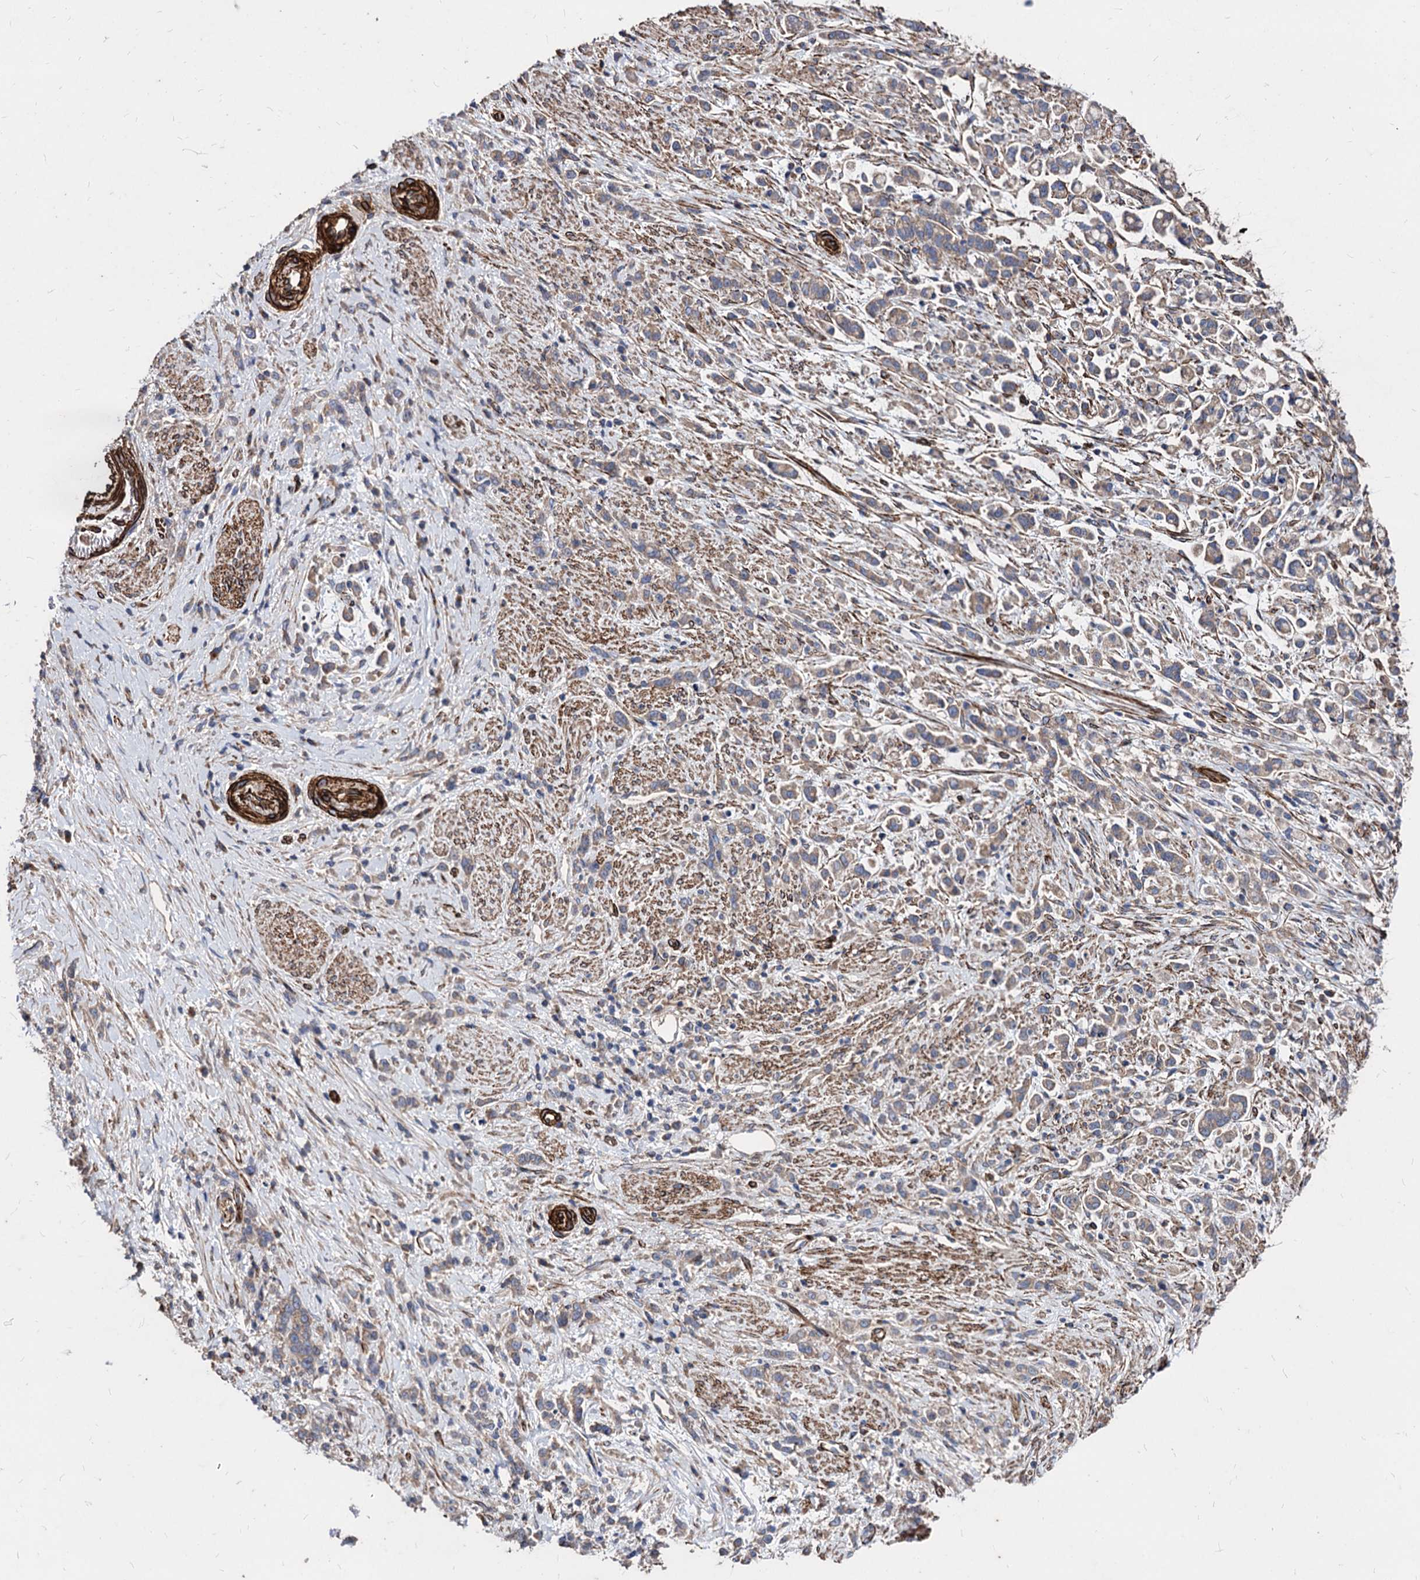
{"staining": {"intensity": "weak", "quantity": ">75%", "location": "cytoplasmic/membranous"}, "tissue": "stomach cancer", "cell_type": "Tumor cells", "image_type": "cancer", "snomed": [{"axis": "morphology", "description": "Adenocarcinoma, NOS"}, {"axis": "topography", "description": "Stomach"}], "caption": "DAB (3,3'-diaminobenzidine) immunohistochemical staining of human stomach cancer exhibits weak cytoplasmic/membranous protein staining in about >75% of tumor cells. (IHC, brightfield microscopy, high magnification).", "gene": "WDR11", "patient": {"sex": "female", "age": 60}}